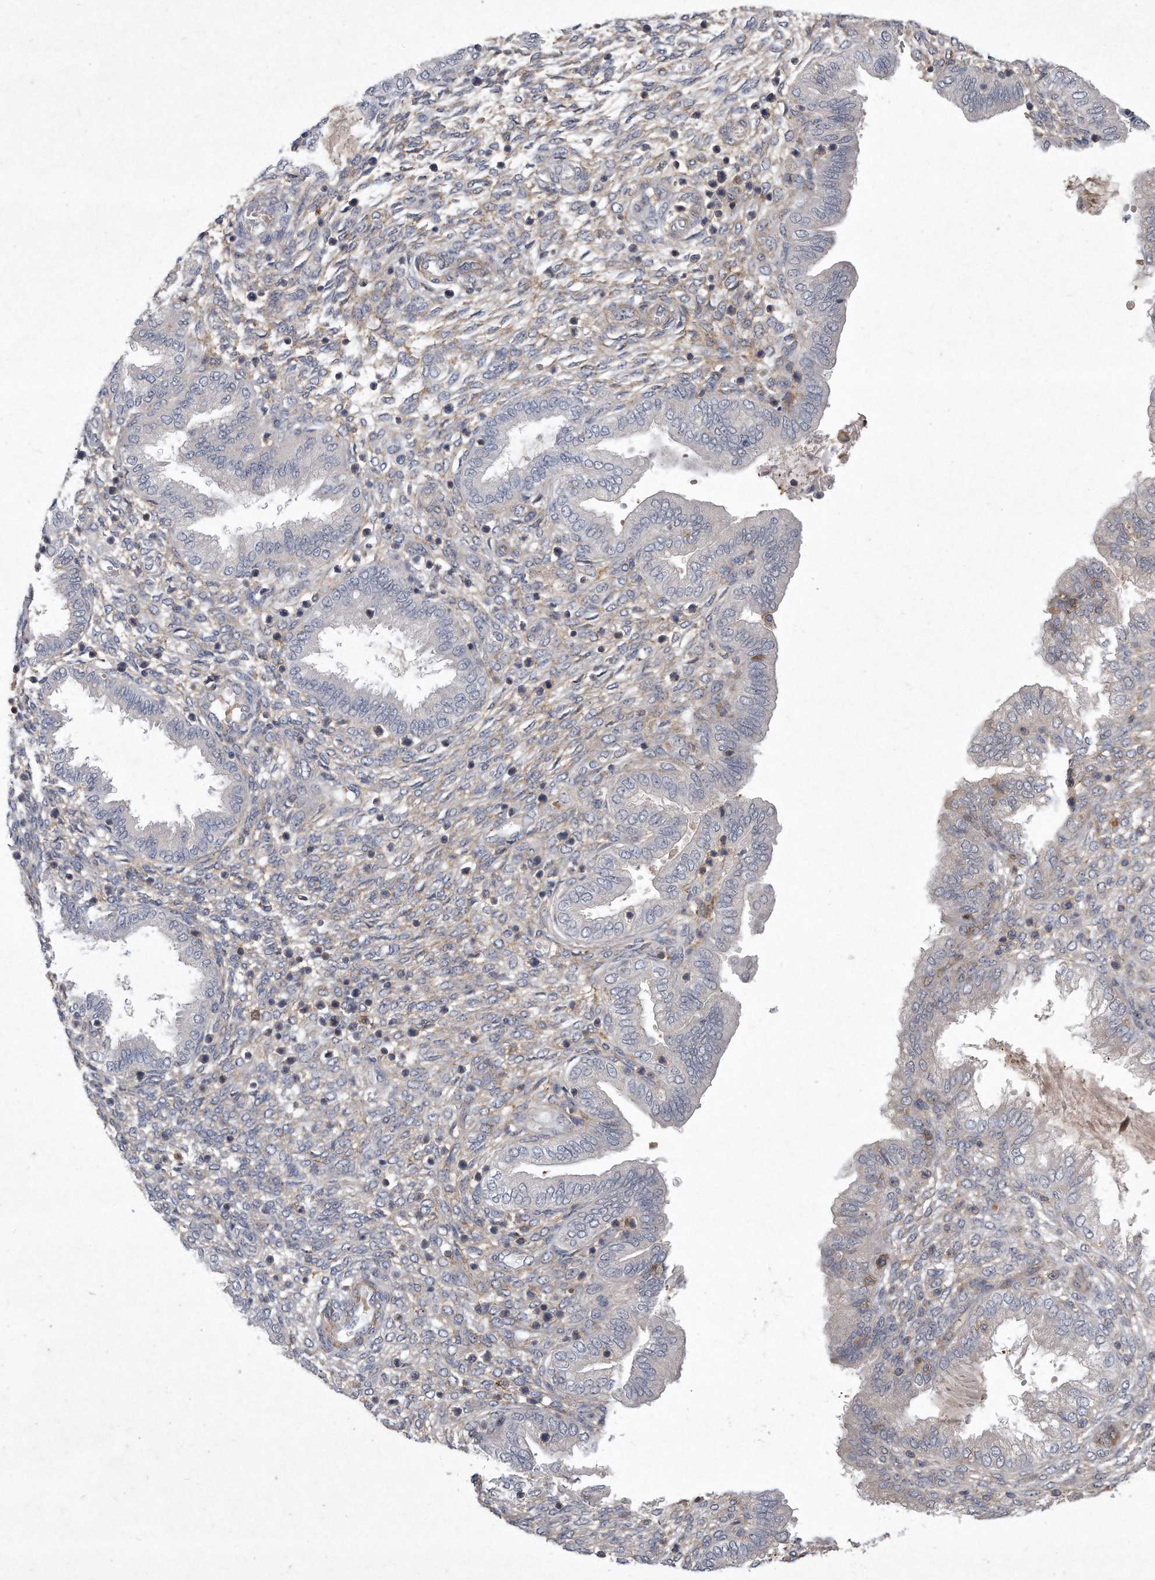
{"staining": {"intensity": "weak", "quantity": "<25%", "location": "cytoplasmic/membranous"}, "tissue": "endometrium", "cell_type": "Cells in endometrial stroma", "image_type": "normal", "snomed": [{"axis": "morphology", "description": "Normal tissue, NOS"}, {"axis": "topography", "description": "Endometrium"}], "caption": "DAB immunohistochemical staining of benign human endometrium displays no significant staining in cells in endometrial stroma.", "gene": "PGBD2", "patient": {"sex": "female", "age": 33}}